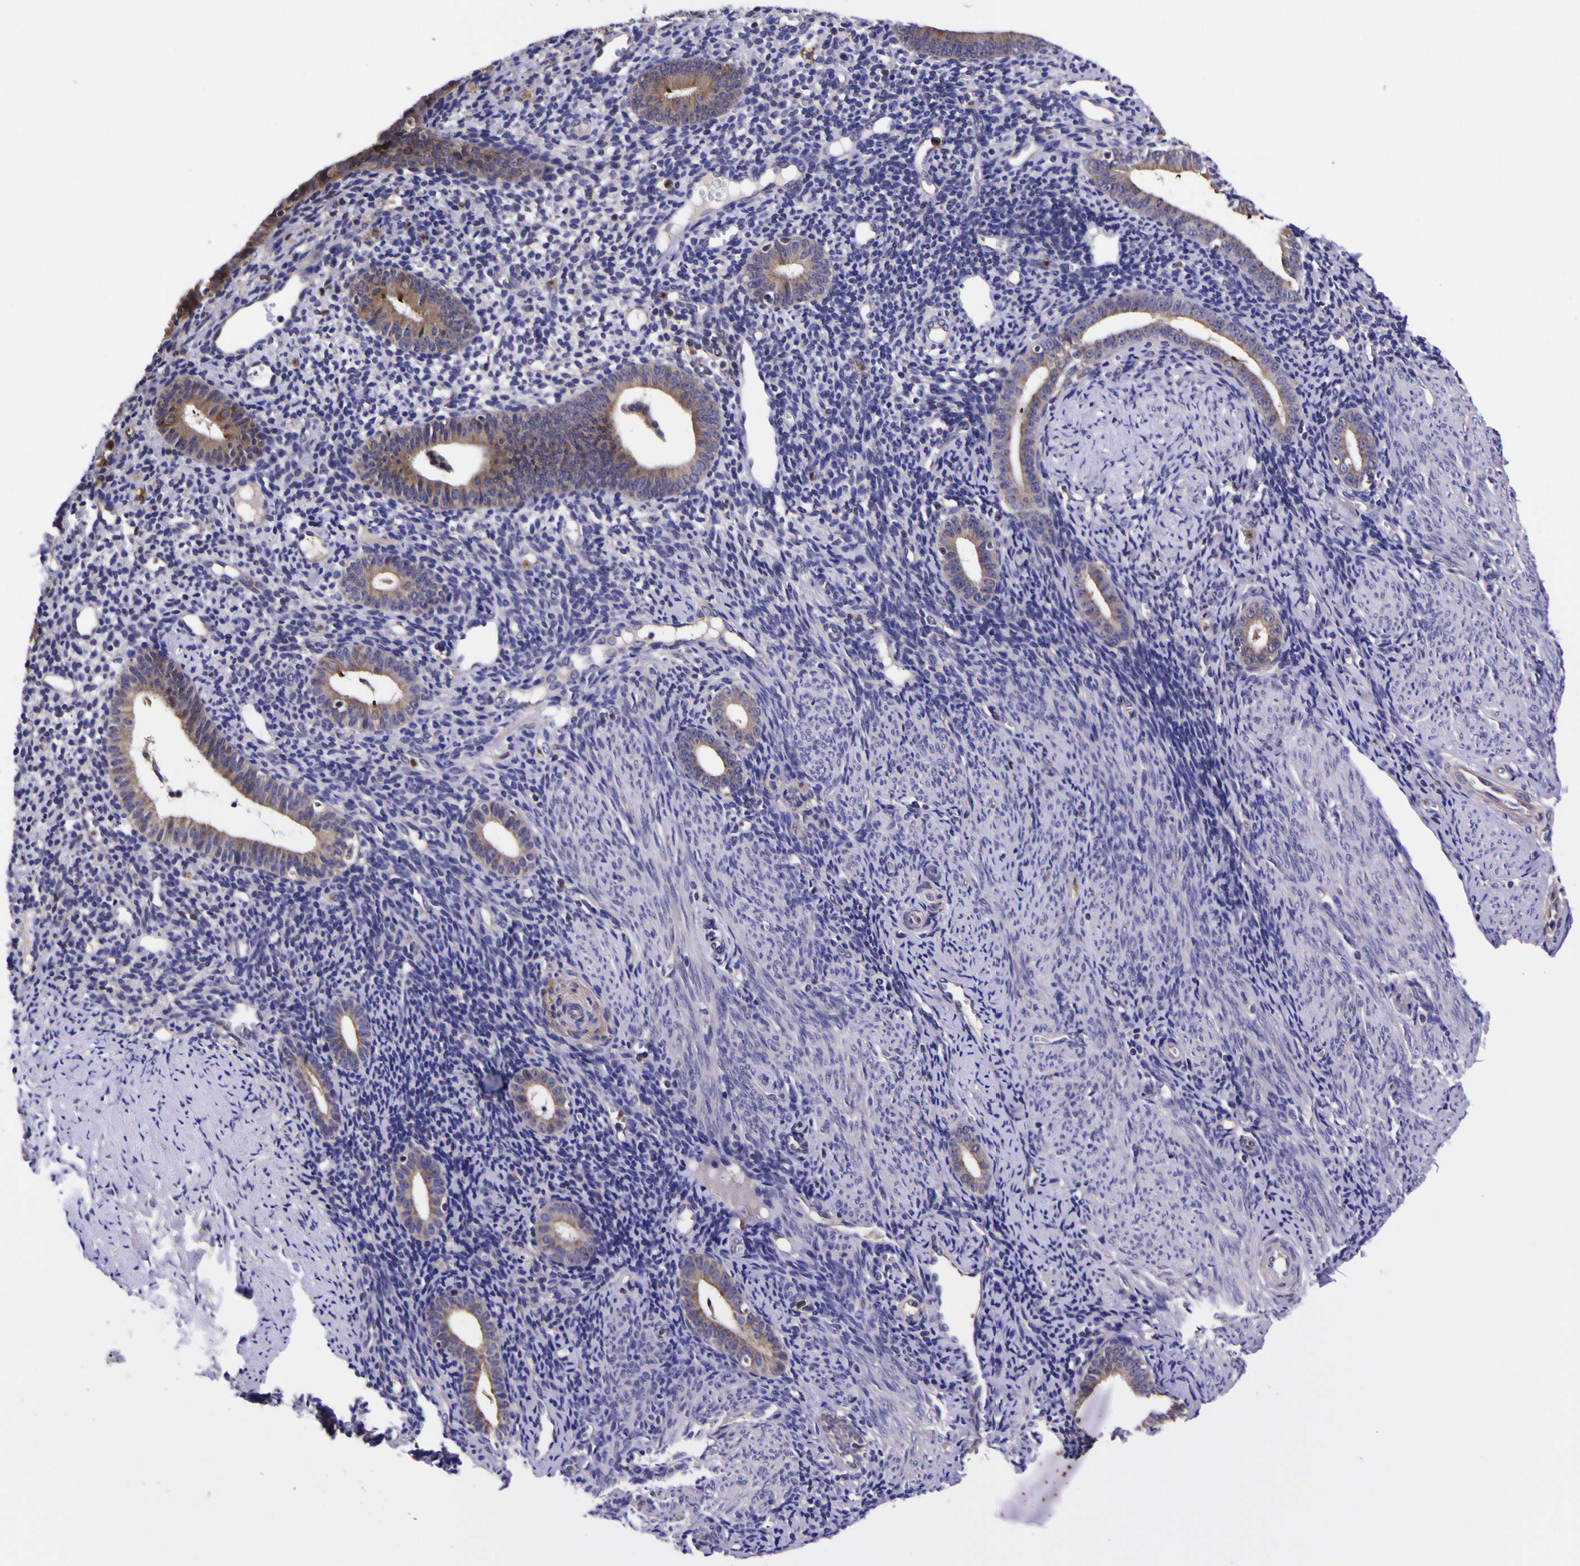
{"staining": {"intensity": "negative", "quantity": "none", "location": "none"}, "tissue": "endometrium", "cell_type": "Cells in endometrial stroma", "image_type": "normal", "snomed": [{"axis": "morphology", "description": "Normal tissue, NOS"}, {"axis": "topography", "description": "Endometrium"}], "caption": "This histopathology image is of unremarkable endometrium stained with immunohistochemistry (IHC) to label a protein in brown with the nuclei are counter-stained blue. There is no staining in cells in endometrial stroma. Nuclei are stained in blue.", "gene": "MAPK14", "patient": {"sex": "female", "age": 50}}